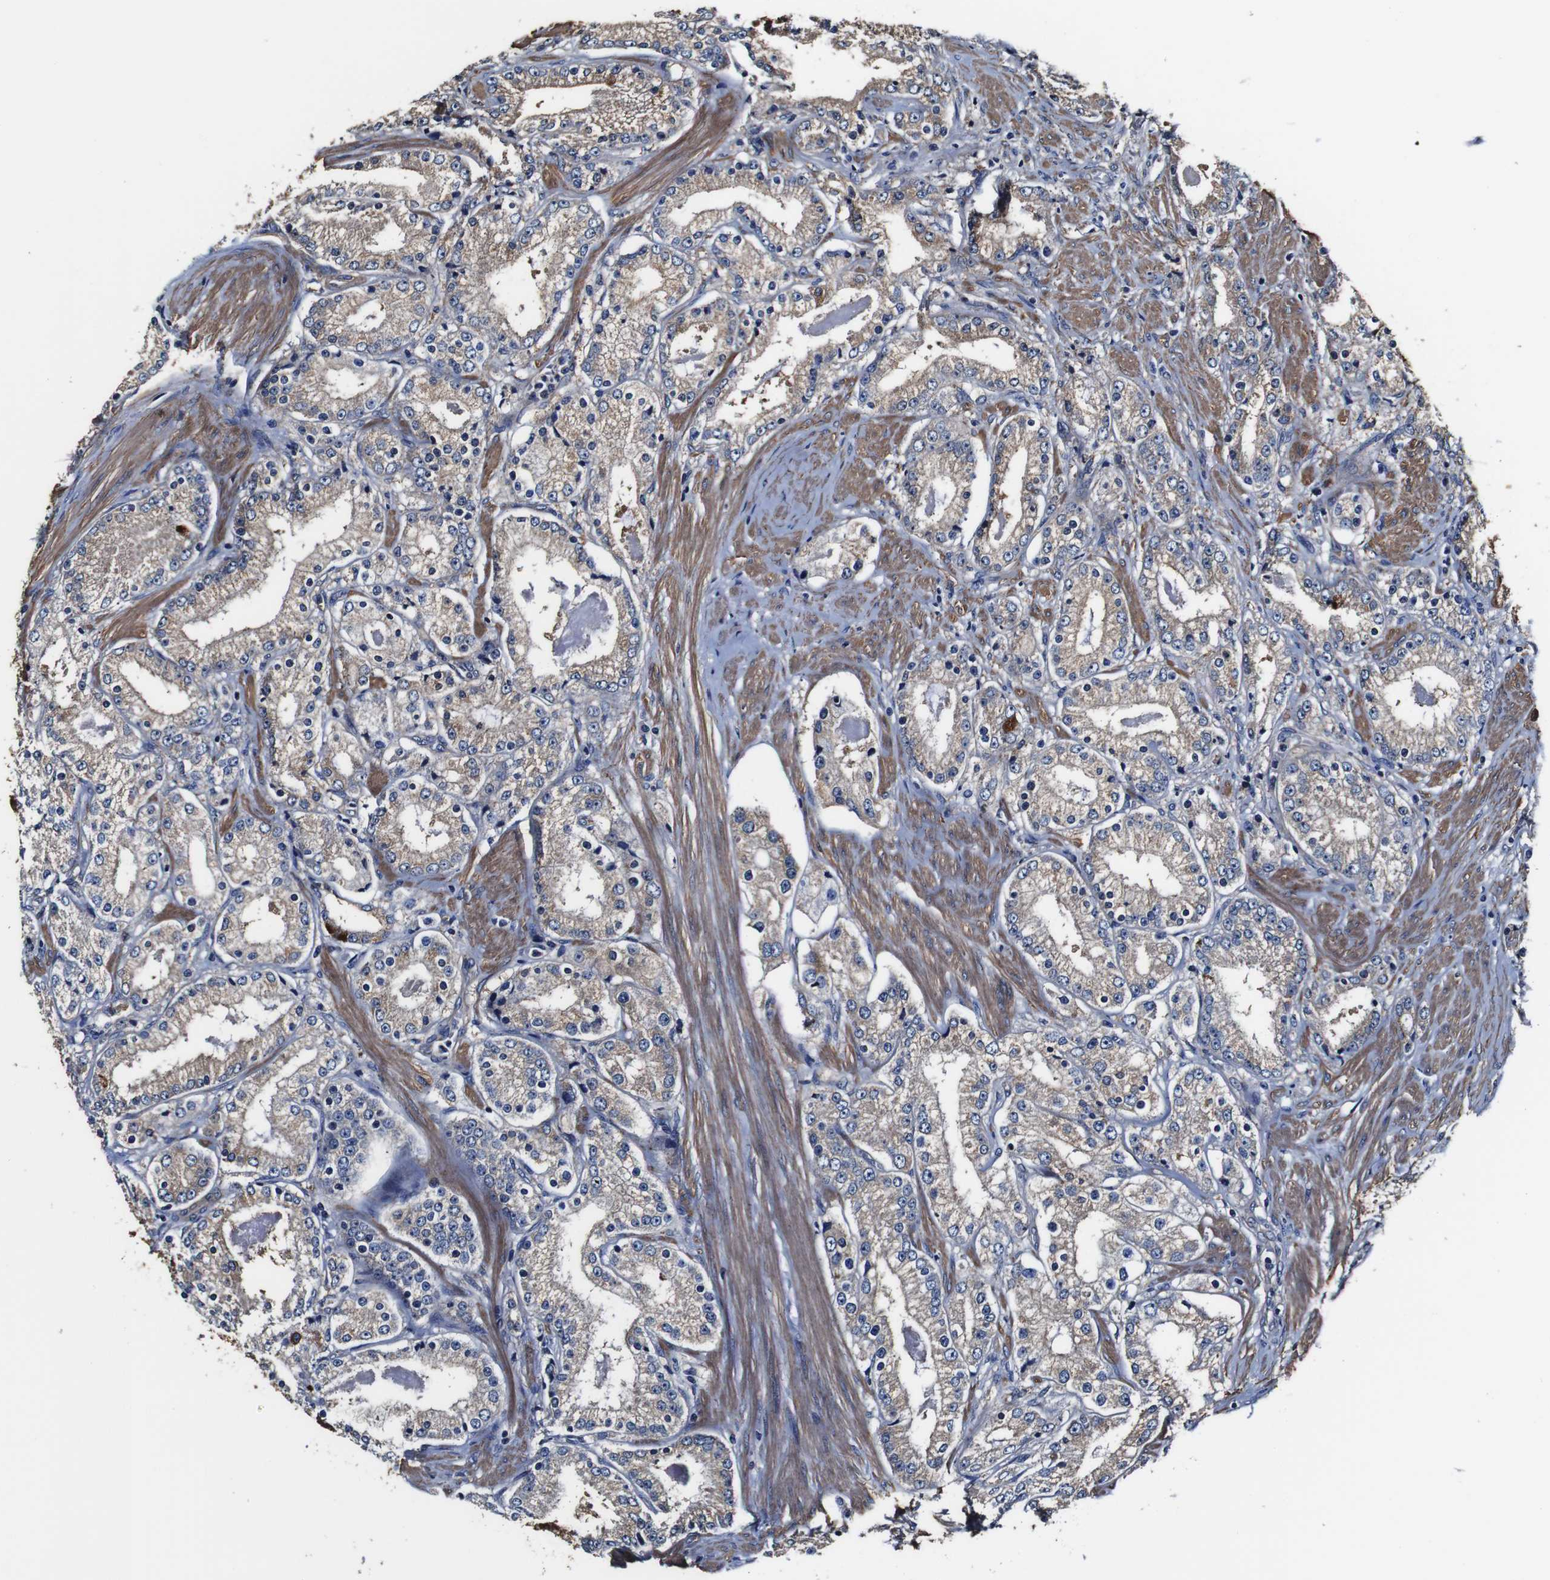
{"staining": {"intensity": "weak", "quantity": ">75%", "location": "cytoplasmic/membranous"}, "tissue": "prostate cancer", "cell_type": "Tumor cells", "image_type": "cancer", "snomed": [{"axis": "morphology", "description": "Adenocarcinoma, Low grade"}, {"axis": "topography", "description": "Prostate"}], "caption": "Immunohistochemistry micrograph of human prostate cancer (low-grade adenocarcinoma) stained for a protein (brown), which reveals low levels of weak cytoplasmic/membranous expression in about >75% of tumor cells.", "gene": "PDCD6IP", "patient": {"sex": "male", "age": 63}}